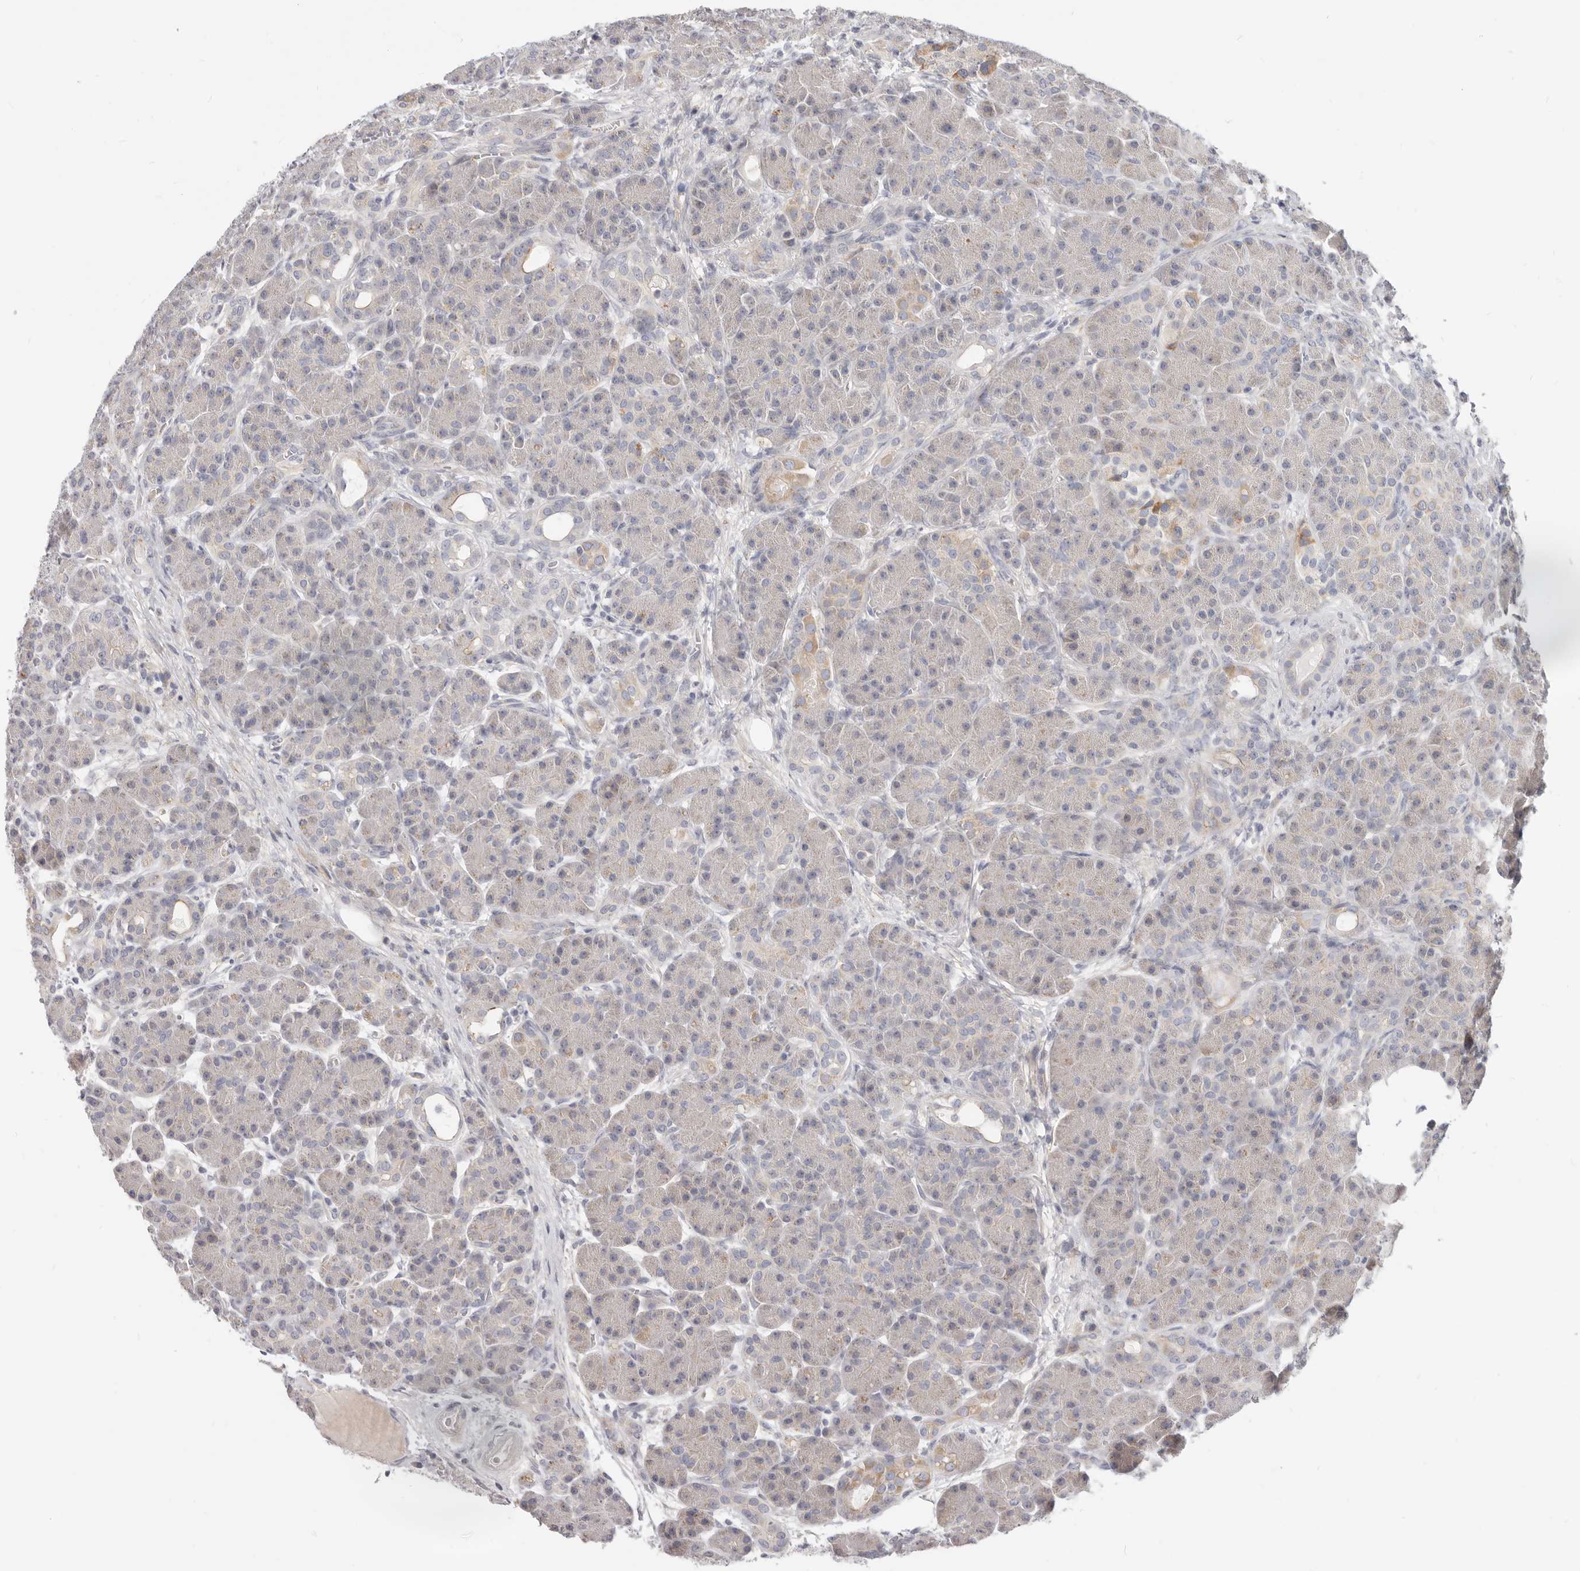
{"staining": {"intensity": "weak", "quantity": "<25%", "location": "cytoplasmic/membranous"}, "tissue": "pancreas", "cell_type": "Exocrine glandular cells", "image_type": "normal", "snomed": [{"axis": "morphology", "description": "Normal tissue, NOS"}, {"axis": "topography", "description": "Pancreas"}], "caption": "Immunohistochemistry of unremarkable human pancreas demonstrates no positivity in exocrine glandular cells. Nuclei are stained in blue.", "gene": "TFB2M", "patient": {"sex": "male", "age": 63}}